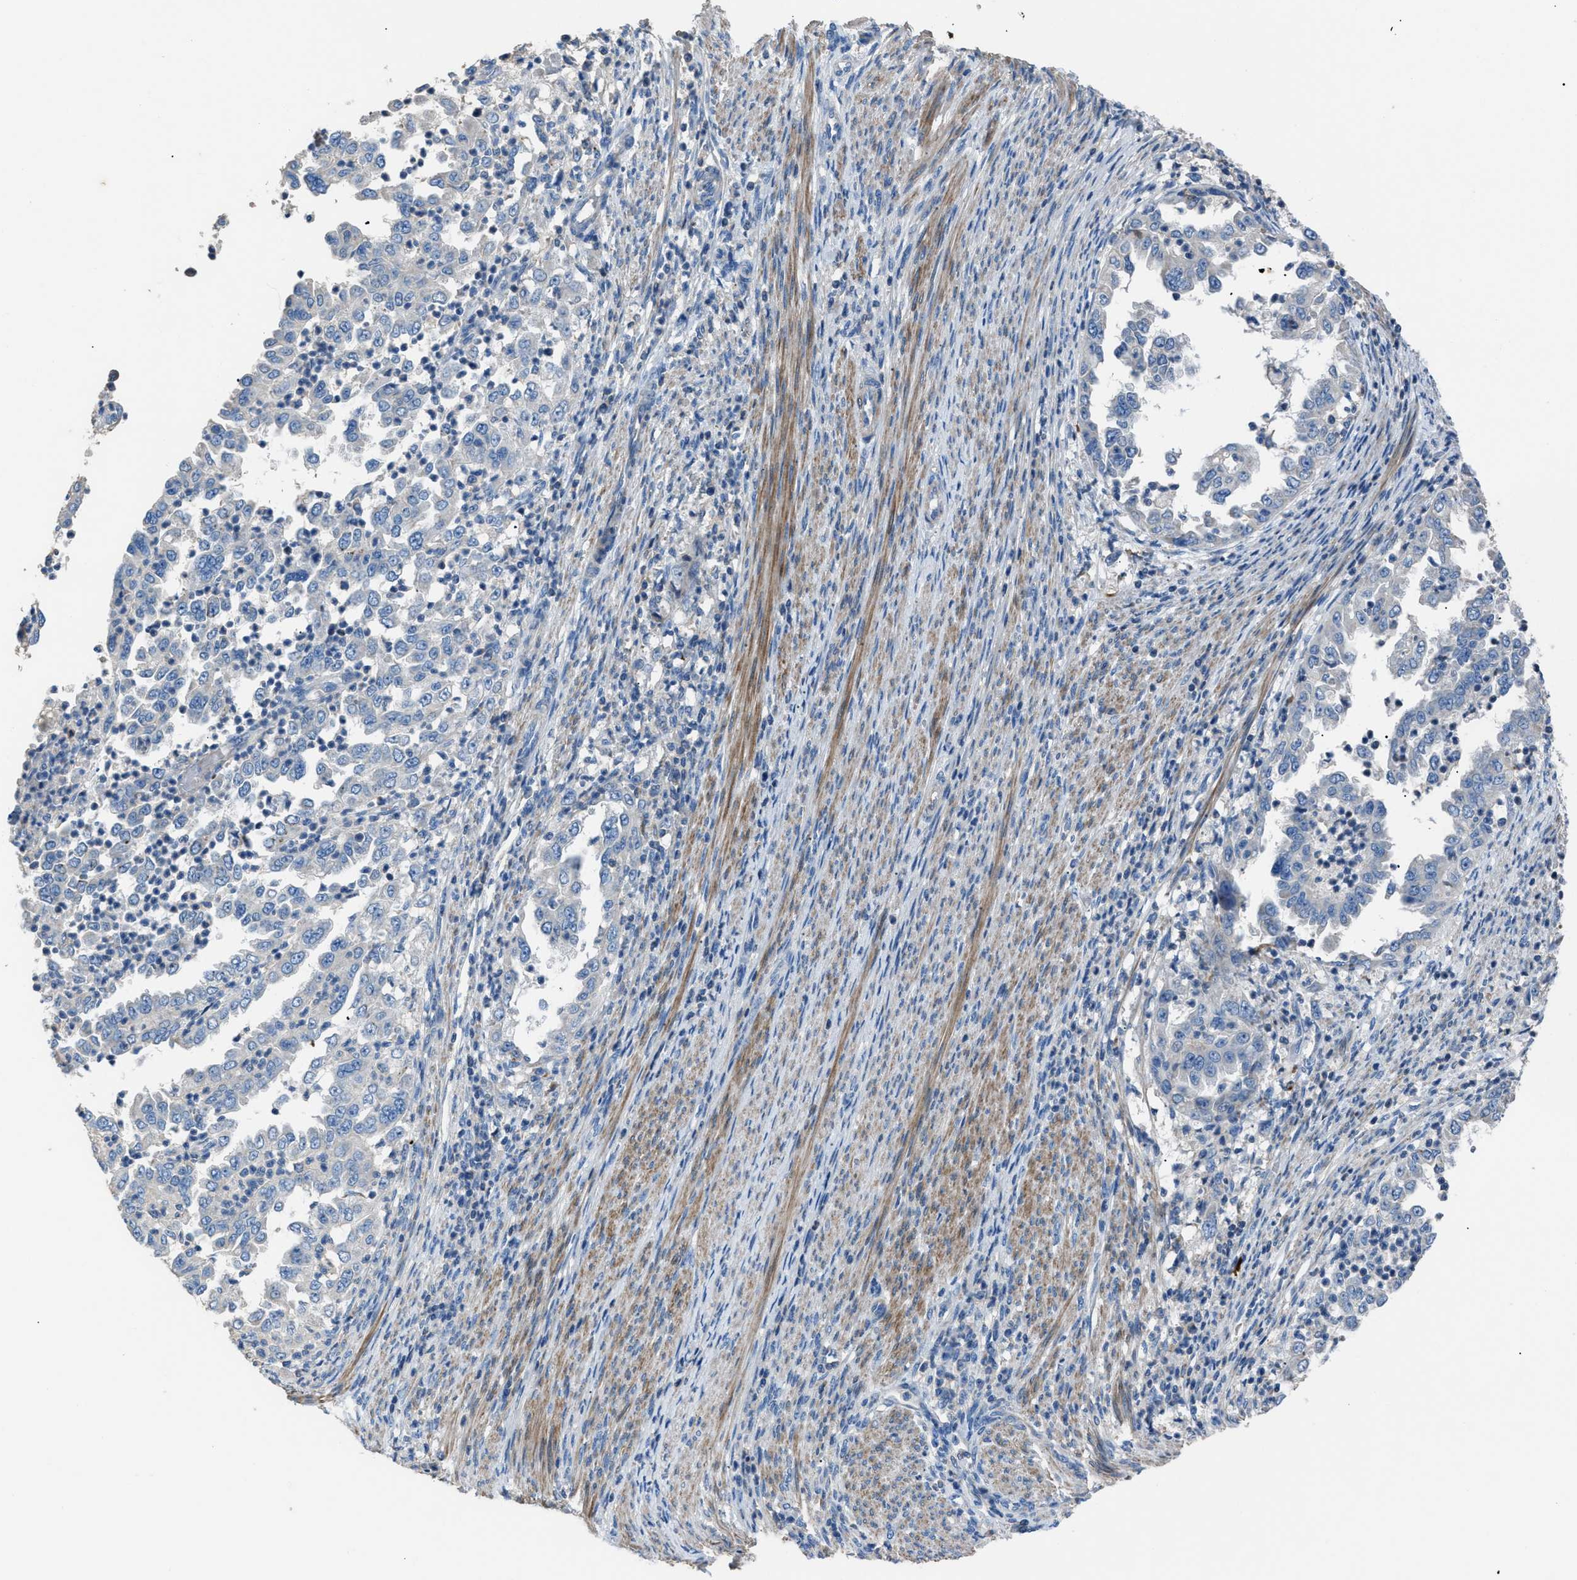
{"staining": {"intensity": "negative", "quantity": "none", "location": "none"}, "tissue": "endometrial cancer", "cell_type": "Tumor cells", "image_type": "cancer", "snomed": [{"axis": "morphology", "description": "Adenocarcinoma, NOS"}, {"axis": "topography", "description": "Endometrium"}], "caption": "The histopathology image demonstrates no staining of tumor cells in adenocarcinoma (endometrial). (DAB (3,3'-diaminobenzidine) immunohistochemistry (IHC), high magnification).", "gene": "SGCZ", "patient": {"sex": "female", "age": 85}}